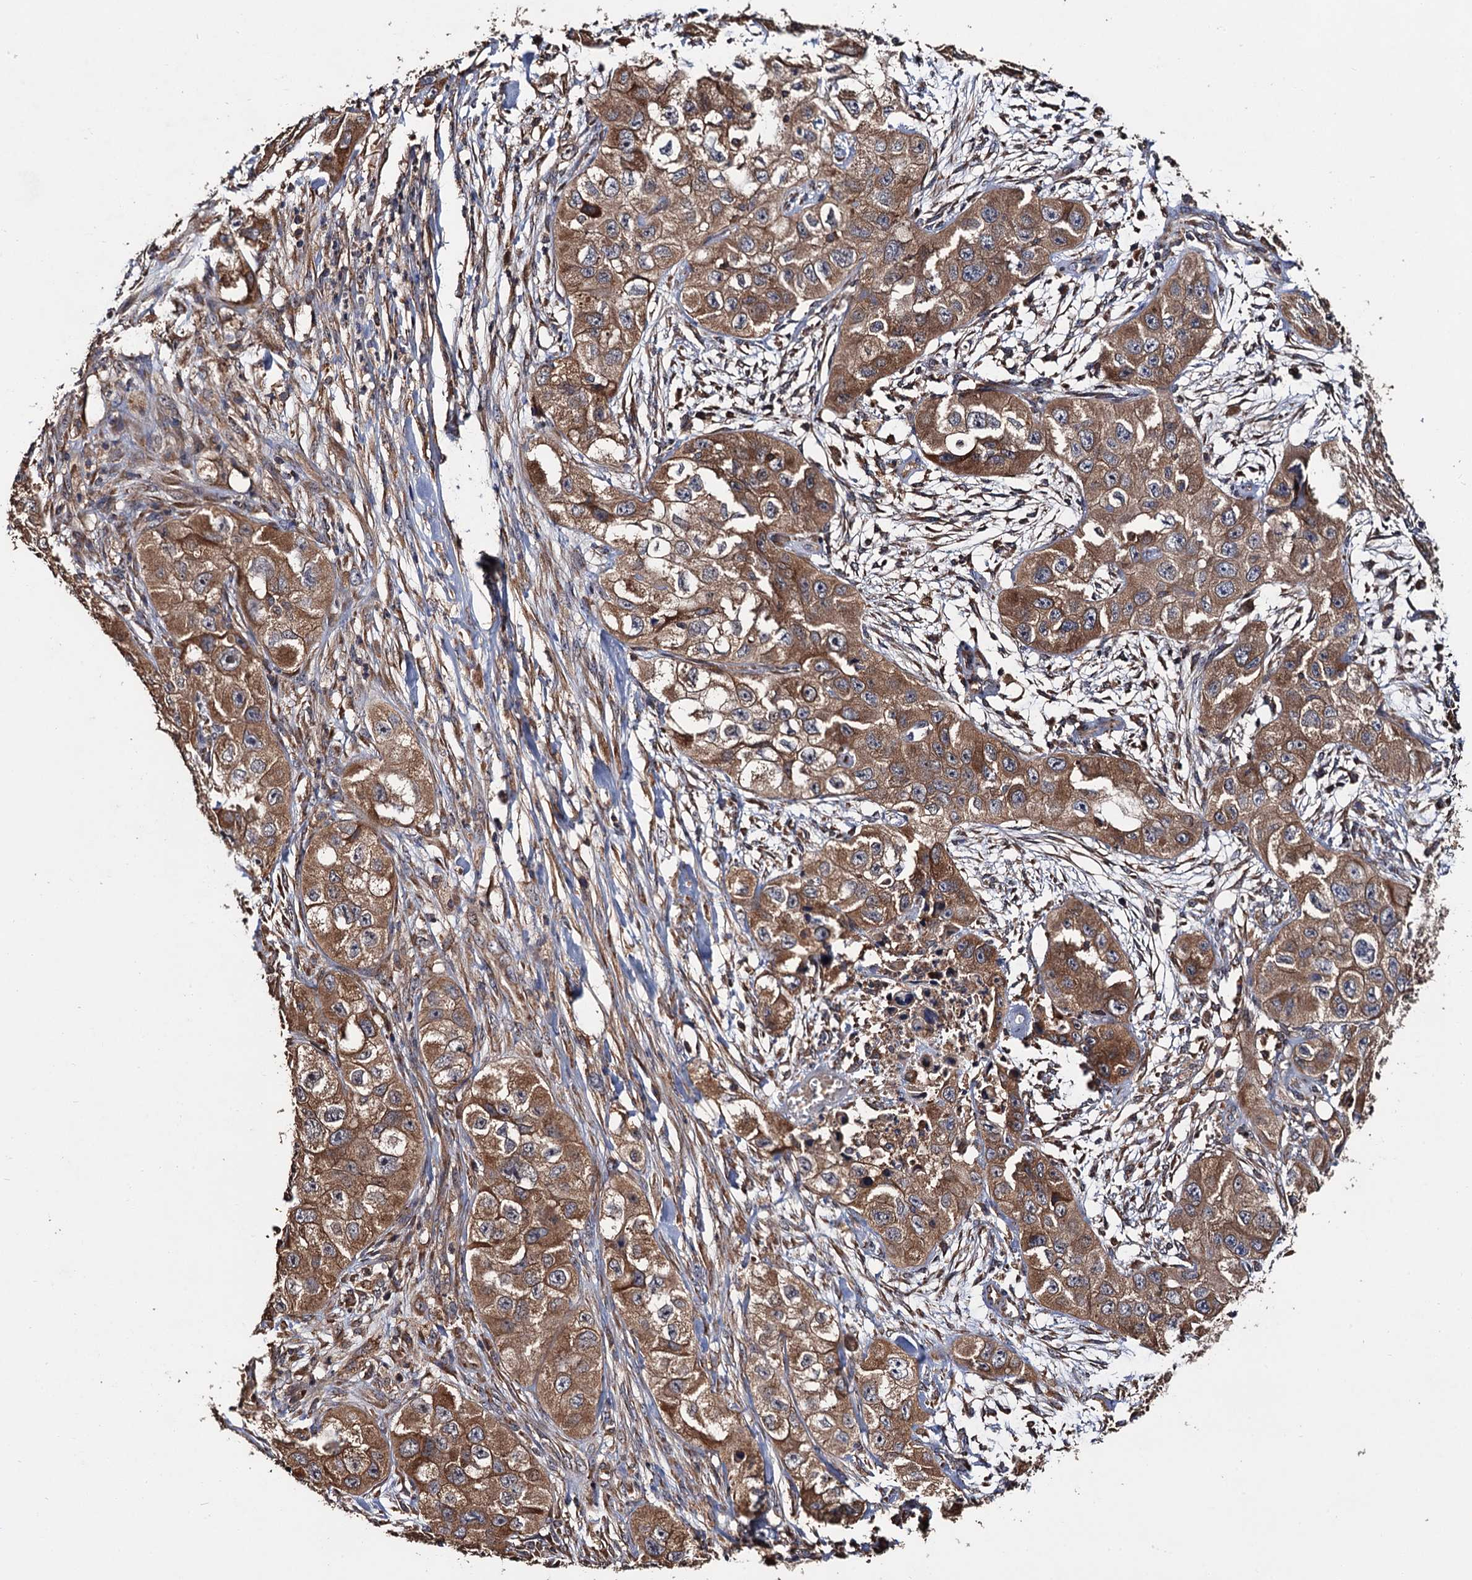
{"staining": {"intensity": "moderate", "quantity": ">75%", "location": "cytoplasmic/membranous"}, "tissue": "skin cancer", "cell_type": "Tumor cells", "image_type": "cancer", "snomed": [{"axis": "morphology", "description": "Squamous cell carcinoma, NOS"}, {"axis": "topography", "description": "Skin"}, {"axis": "topography", "description": "Subcutis"}], "caption": "The micrograph shows staining of skin squamous cell carcinoma, revealing moderate cytoplasmic/membranous protein expression (brown color) within tumor cells.", "gene": "RGS11", "patient": {"sex": "male", "age": 73}}